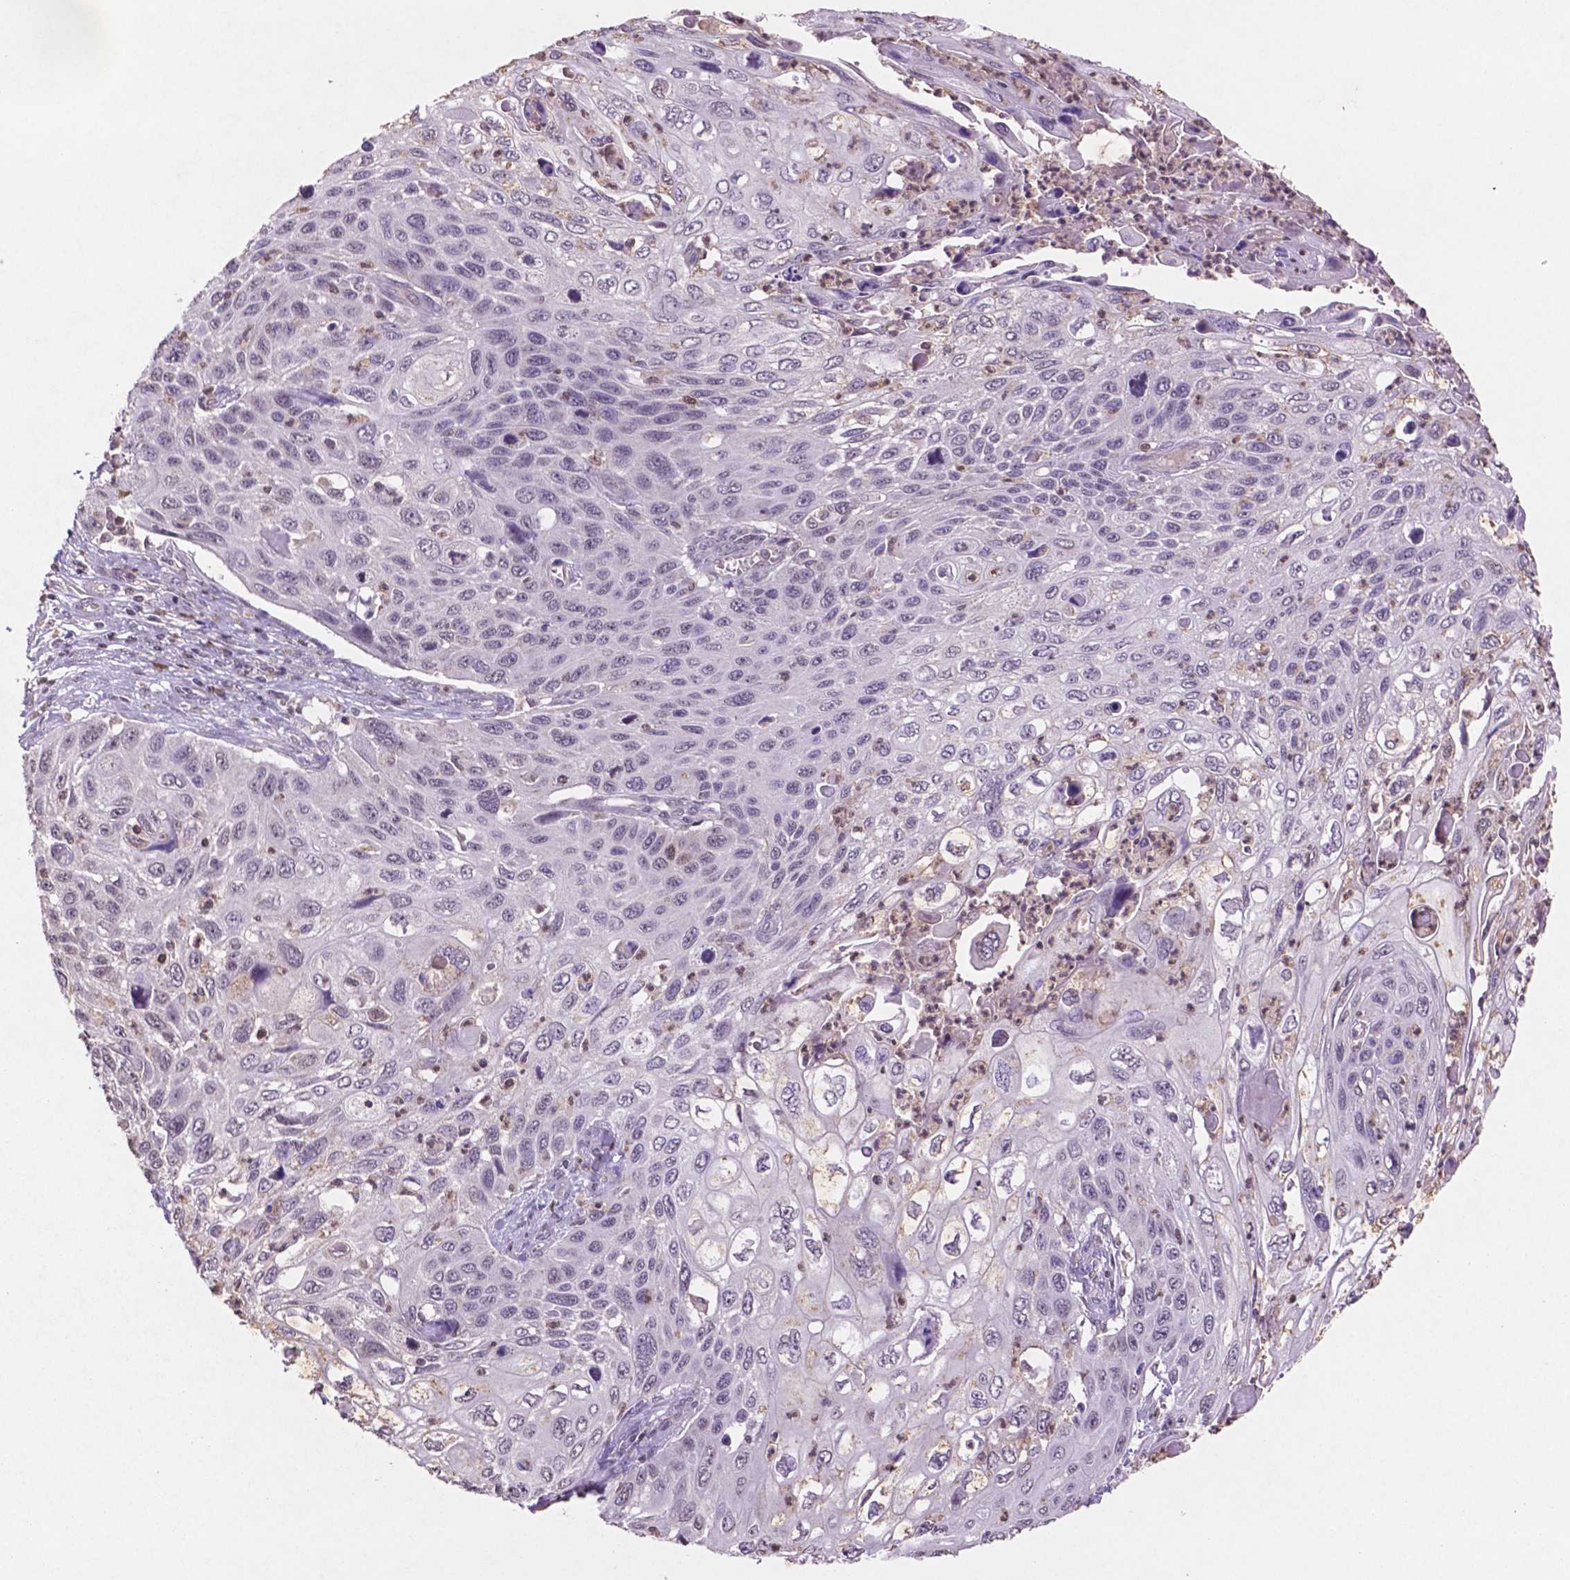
{"staining": {"intensity": "negative", "quantity": "none", "location": "none"}, "tissue": "cervical cancer", "cell_type": "Tumor cells", "image_type": "cancer", "snomed": [{"axis": "morphology", "description": "Squamous cell carcinoma, NOS"}, {"axis": "topography", "description": "Cervix"}], "caption": "Tumor cells show no significant protein expression in squamous cell carcinoma (cervical).", "gene": "GLRX", "patient": {"sex": "female", "age": 70}}